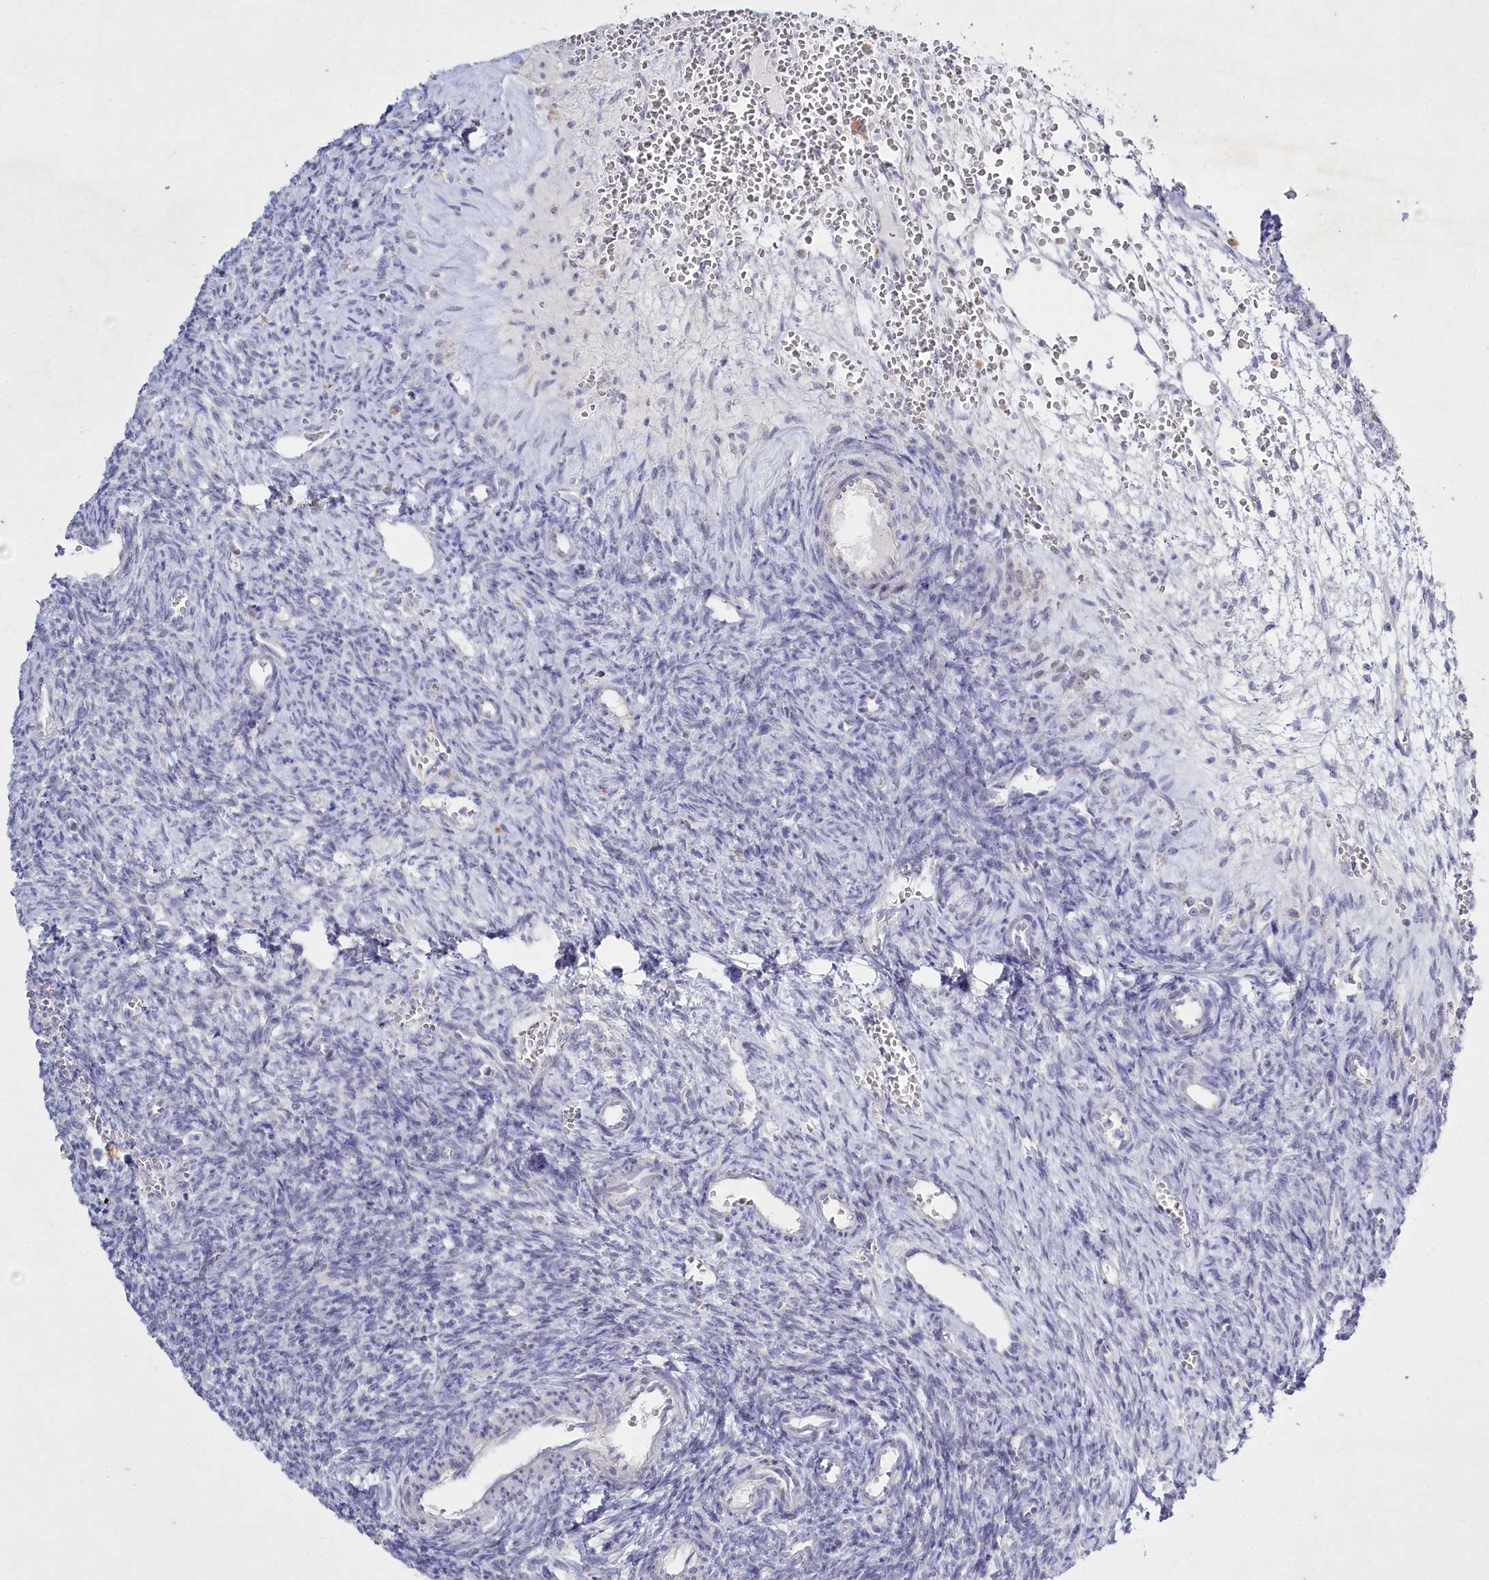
{"staining": {"intensity": "negative", "quantity": "none", "location": "none"}, "tissue": "ovary", "cell_type": "Ovarian stroma cells", "image_type": "normal", "snomed": [{"axis": "morphology", "description": "Normal tissue, NOS"}, {"axis": "topography", "description": "Ovary"}], "caption": "Photomicrograph shows no significant protein staining in ovarian stroma cells of normal ovary.", "gene": "ABITRAM", "patient": {"sex": "female", "age": 39}}